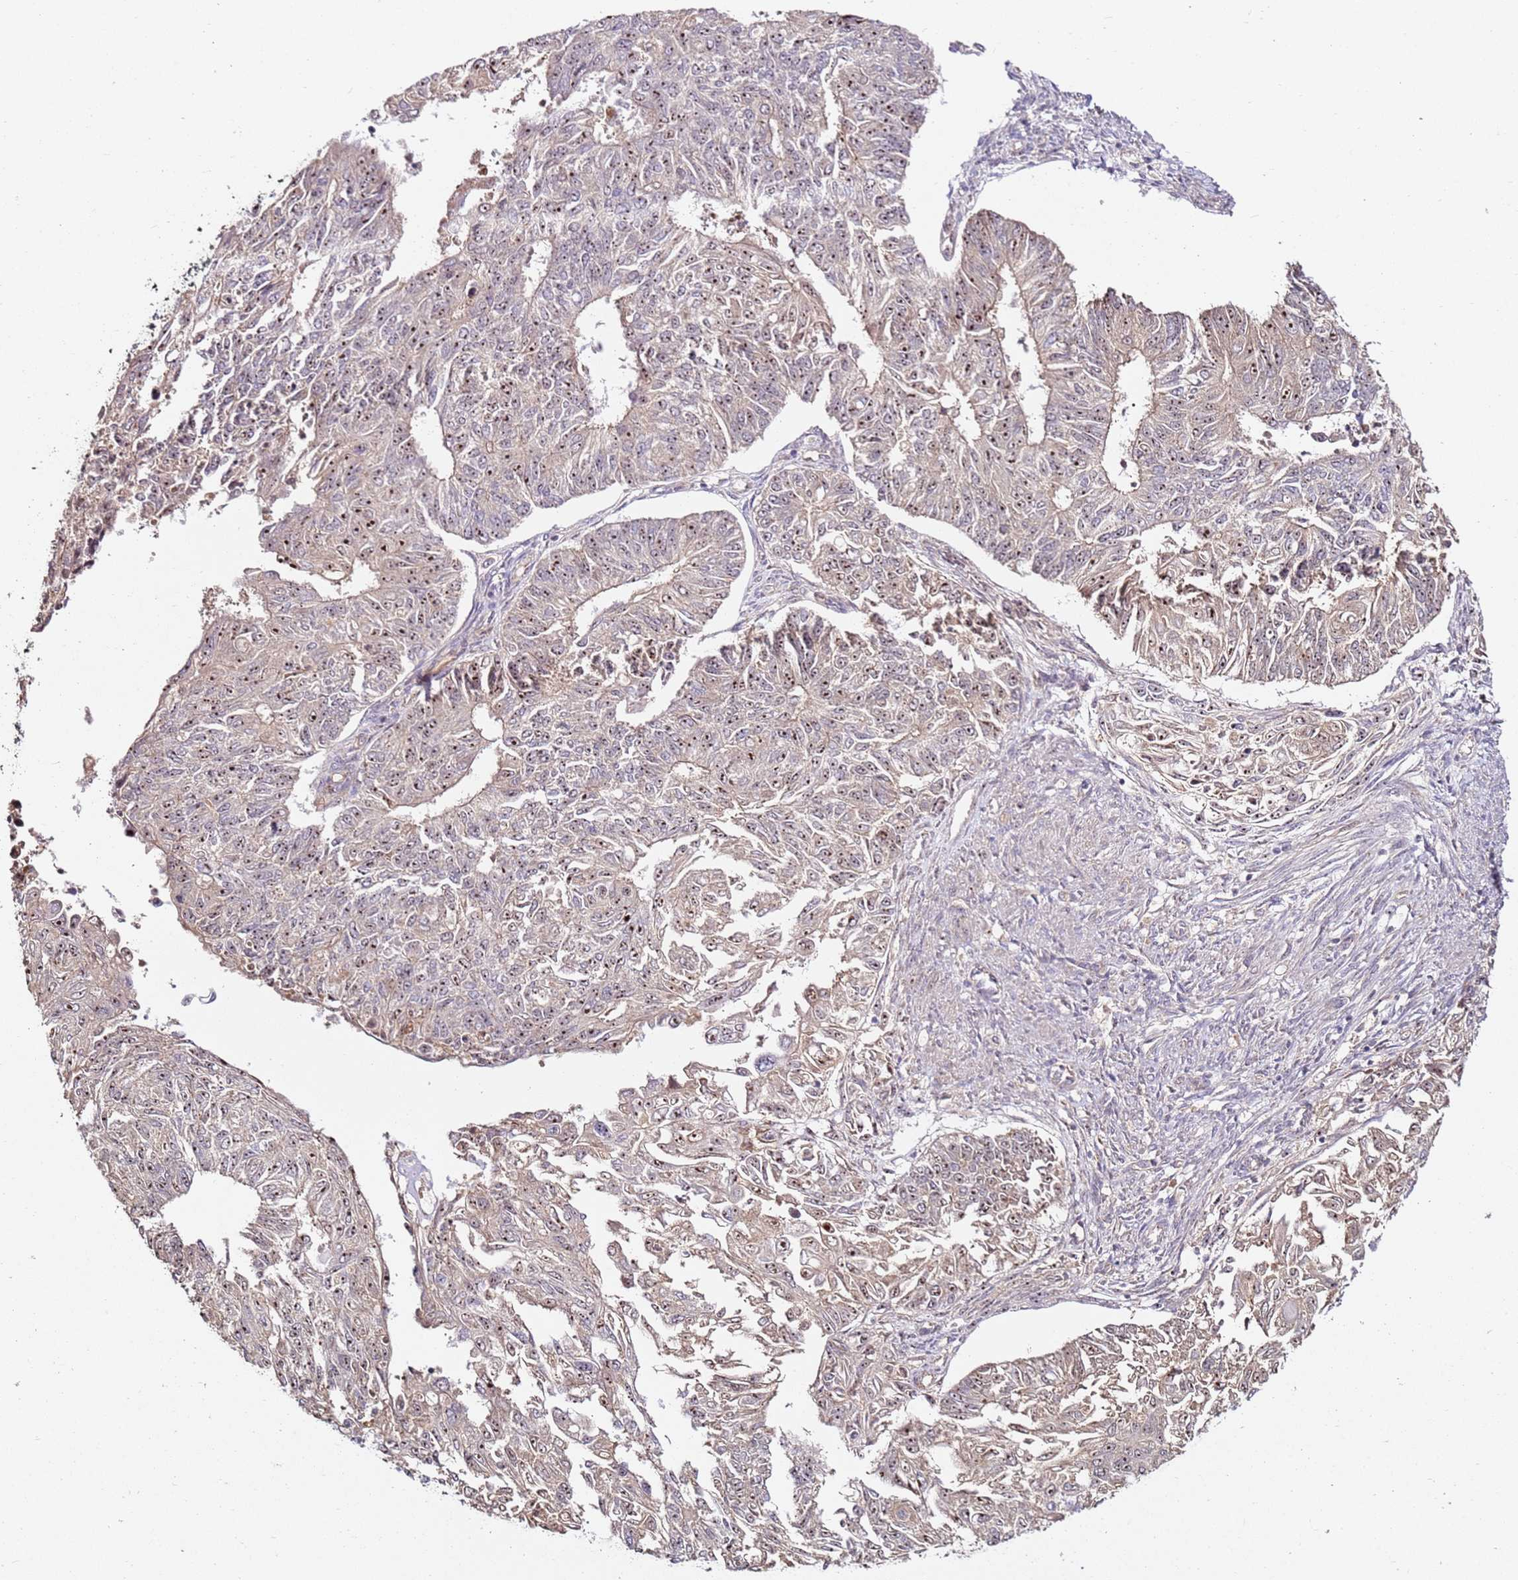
{"staining": {"intensity": "moderate", "quantity": ">75%", "location": "nuclear"}, "tissue": "endometrial cancer", "cell_type": "Tumor cells", "image_type": "cancer", "snomed": [{"axis": "morphology", "description": "Adenocarcinoma, NOS"}, {"axis": "topography", "description": "Endometrium"}], "caption": "The image exhibits staining of endometrial cancer (adenocarcinoma), revealing moderate nuclear protein positivity (brown color) within tumor cells.", "gene": "DDX27", "patient": {"sex": "female", "age": 32}}